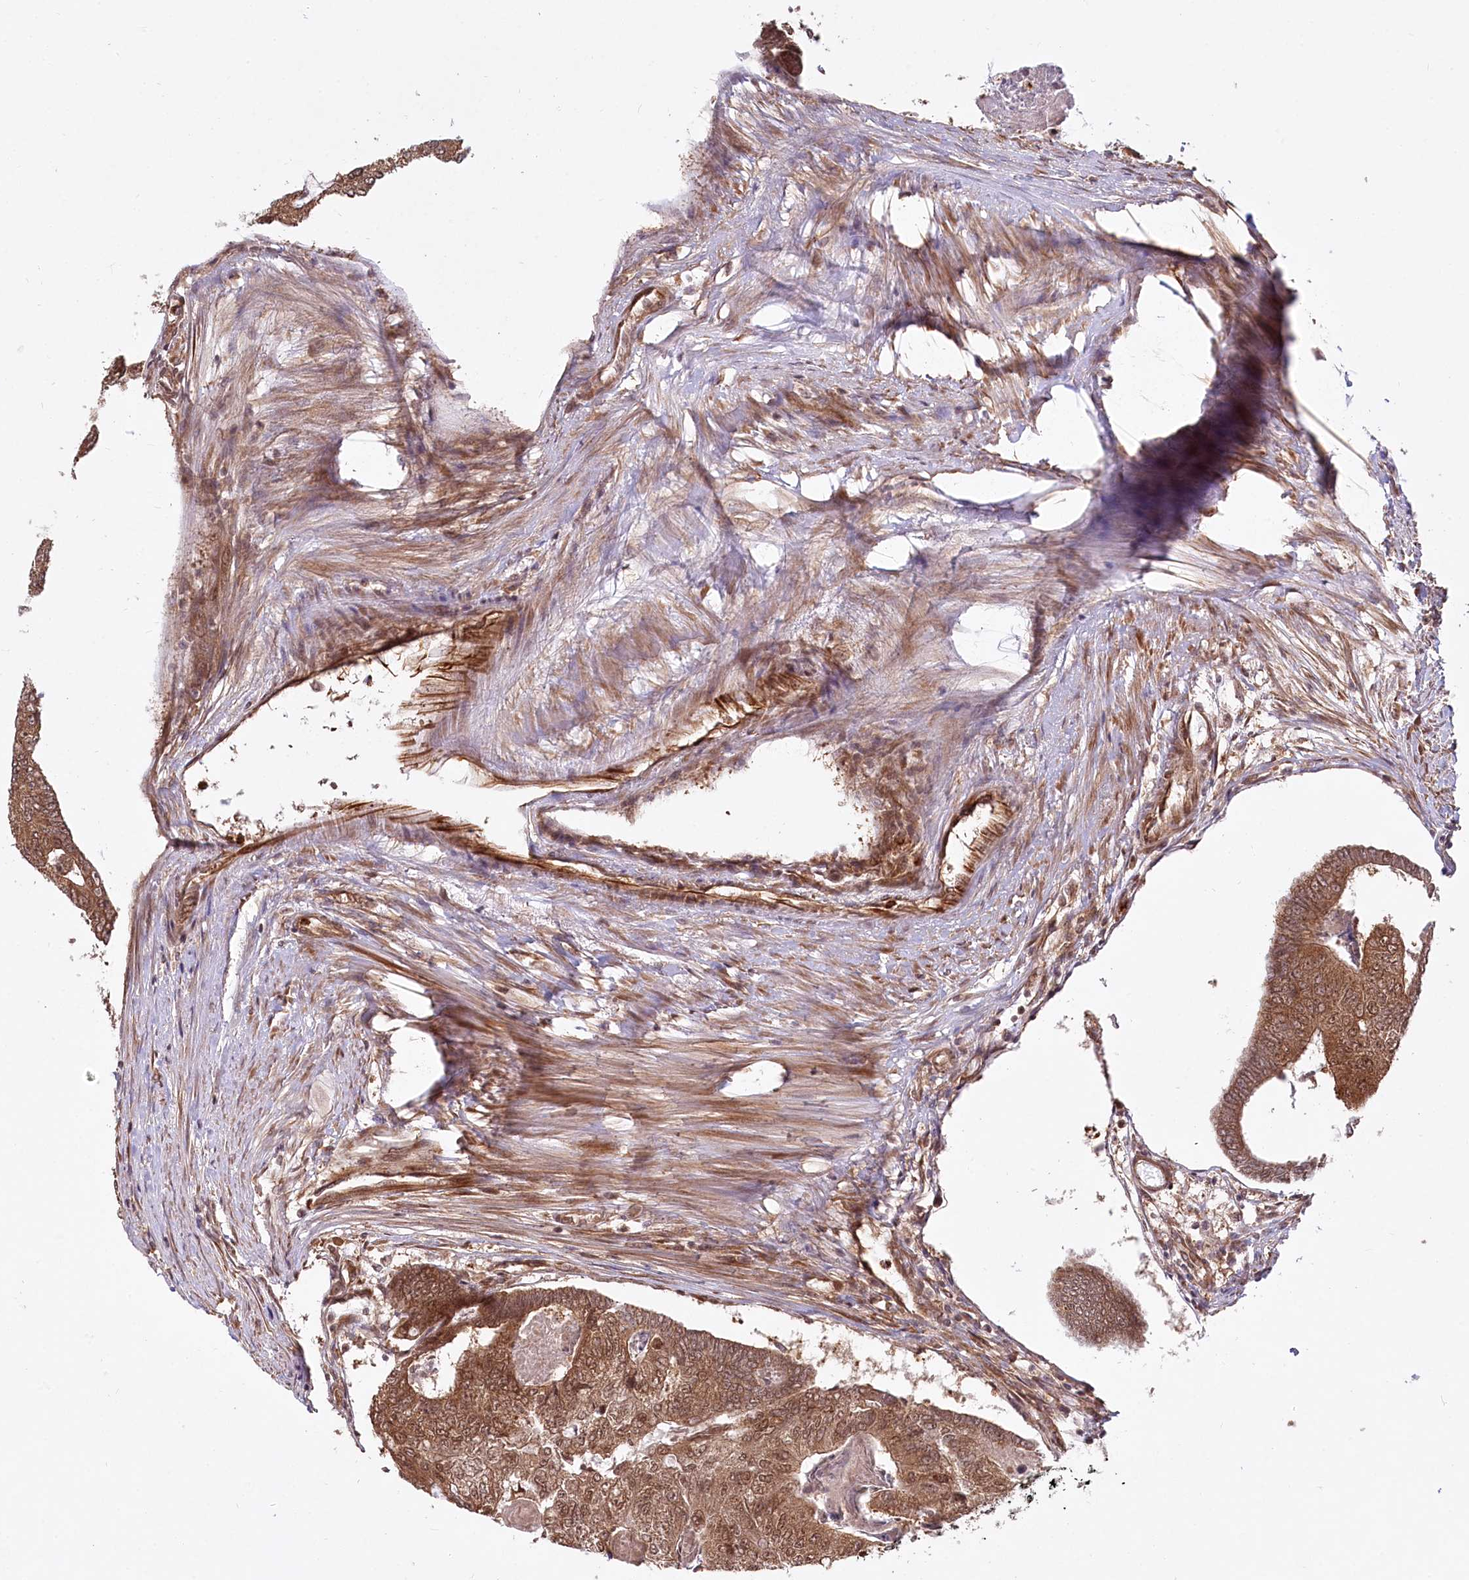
{"staining": {"intensity": "strong", "quantity": ">75%", "location": "cytoplasmic/membranous,nuclear"}, "tissue": "colorectal cancer", "cell_type": "Tumor cells", "image_type": "cancer", "snomed": [{"axis": "morphology", "description": "Adenocarcinoma, NOS"}, {"axis": "topography", "description": "Colon"}], "caption": "Colorectal cancer tissue demonstrates strong cytoplasmic/membranous and nuclear expression in about >75% of tumor cells", "gene": "CEP70", "patient": {"sex": "female", "age": 67}}